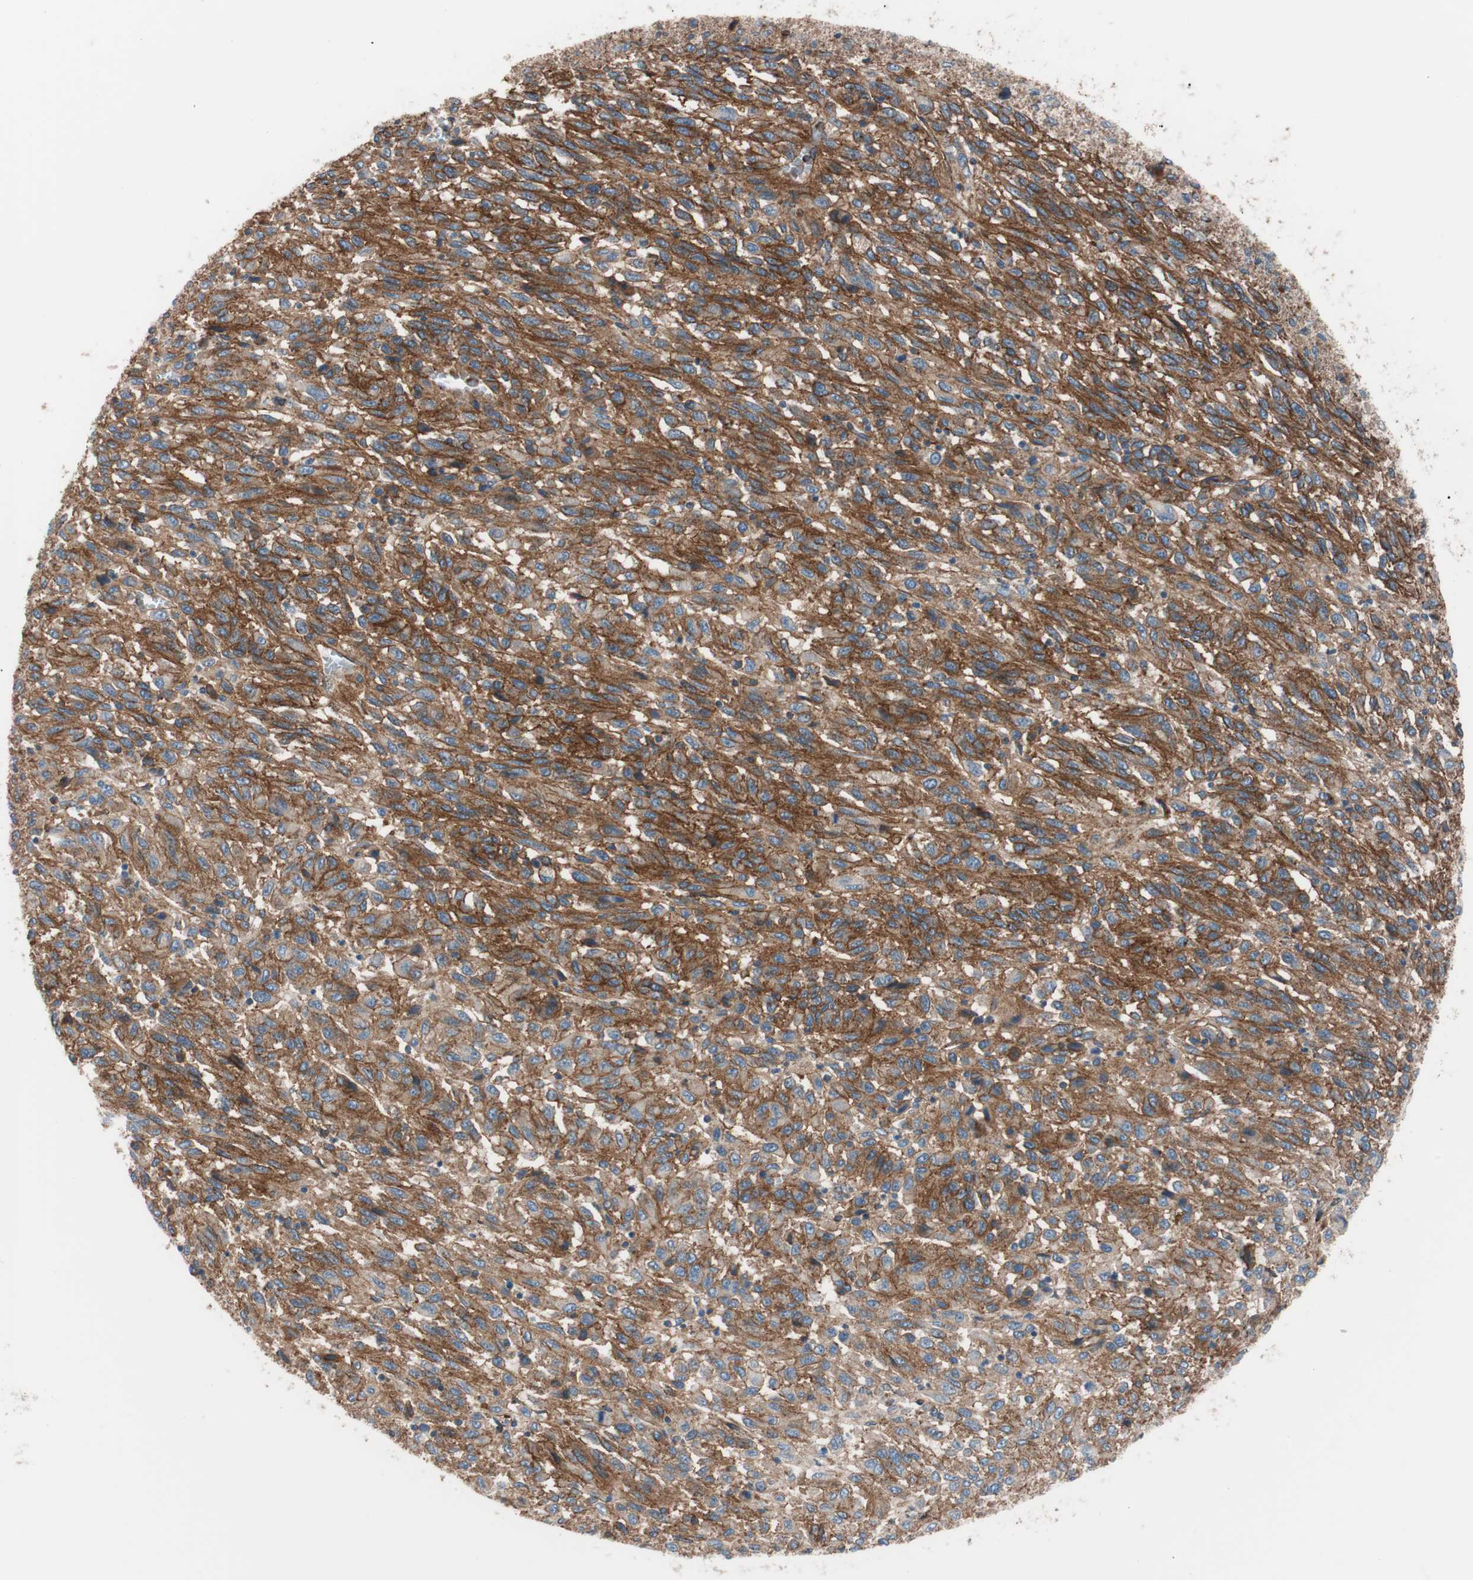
{"staining": {"intensity": "strong", "quantity": ">75%", "location": "cytoplasmic/membranous"}, "tissue": "melanoma", "cell_type": "Tumor cells", "image_type": "cancer", "snomed": [{"axis": "morphology", "description": "Malignant melanoma, Metastatic site"}, {"axis": "topography", "description": "Lung"}], "caption": "This is a histology image of immunohistochemistry (IHC) staining of malignant melanoma (metastatic site), which shows strong positivity in the cytoplasmic/membranous of tumor cells.", "gene": "FLOT2", "patient": {"sex": "male", "age": 64}}